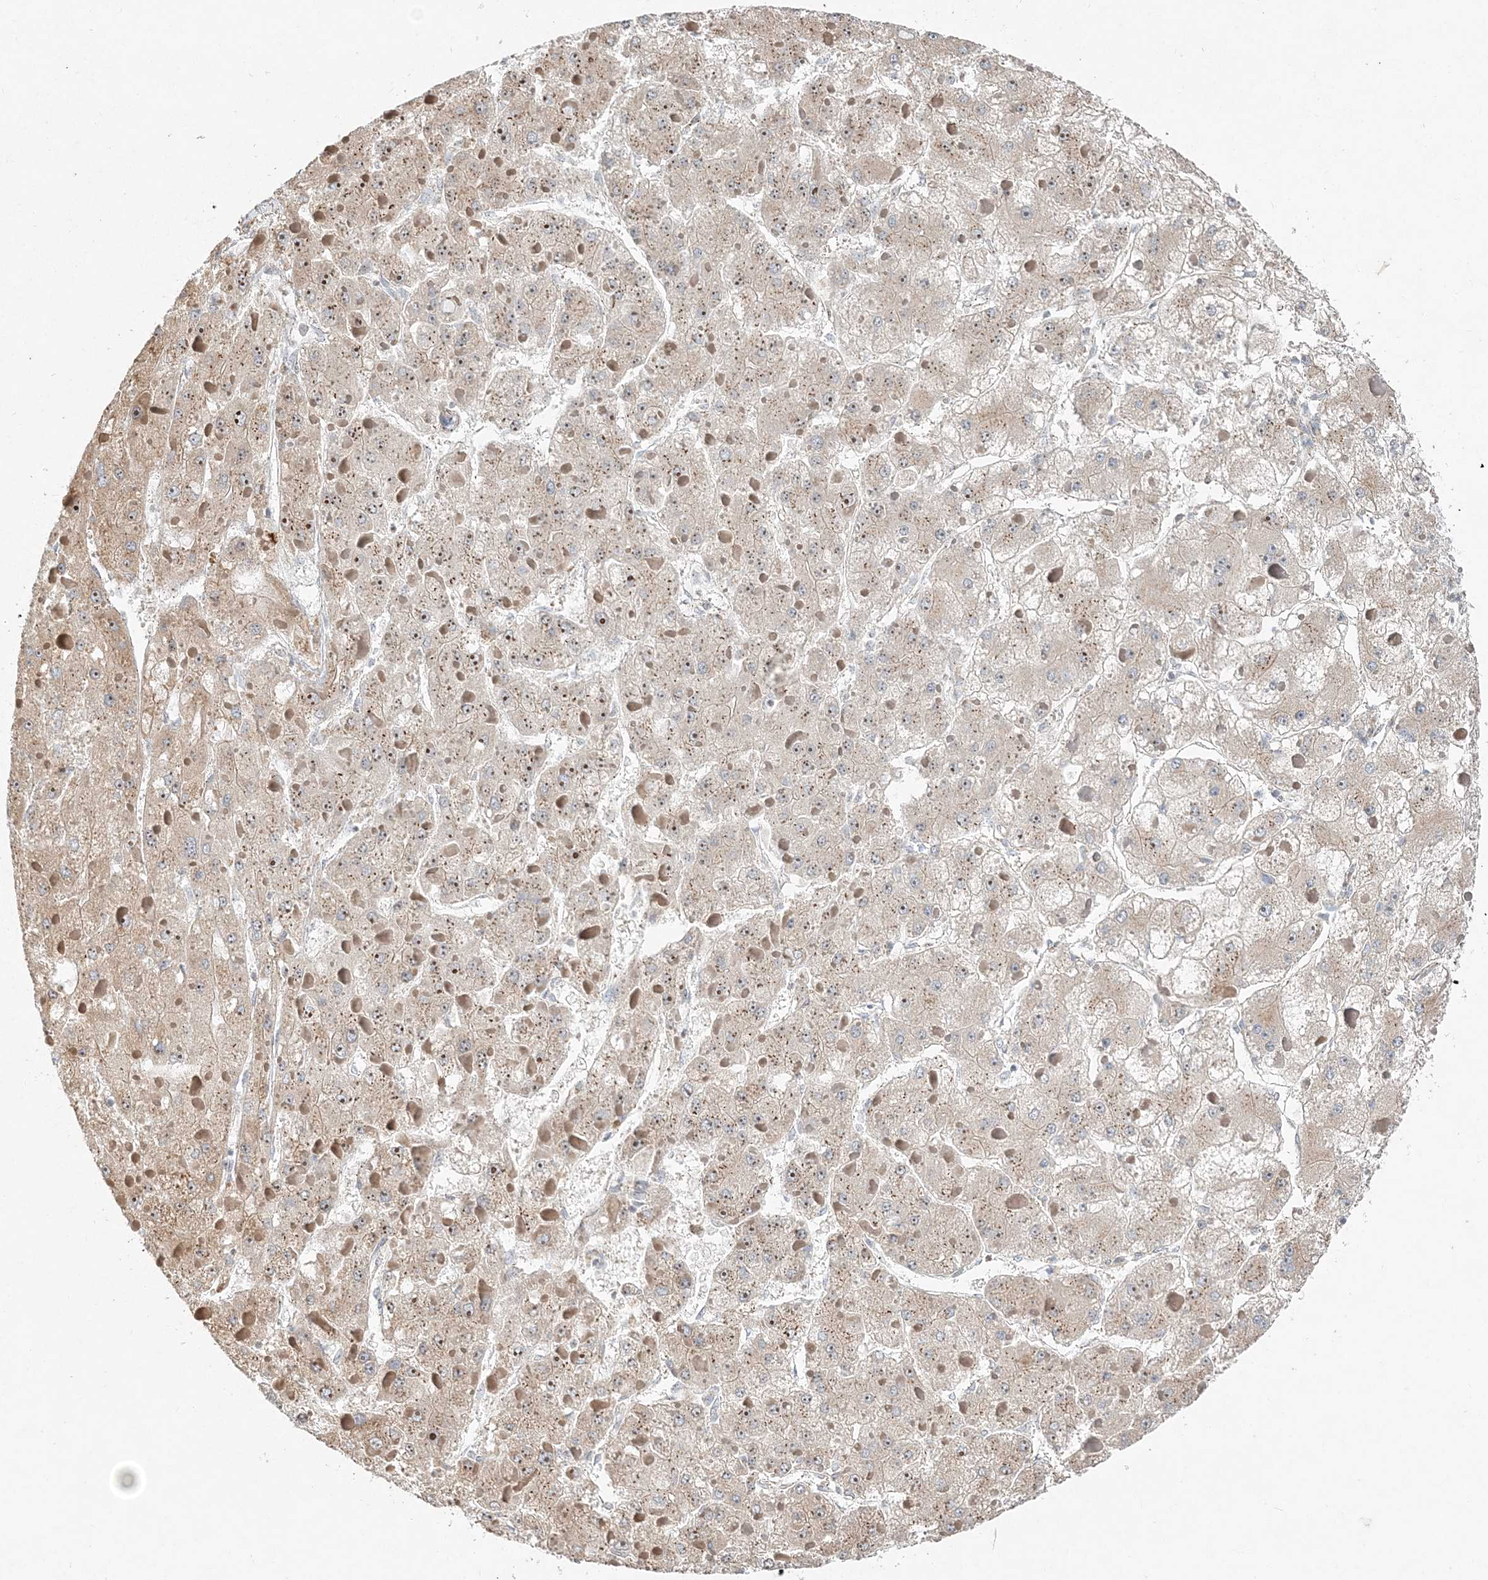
{"staining": {"intensity": "weak", "quantity": ">75%", "location": "cytoplasmic/membranous,nuclear"}, "tissue": "liver cancer", "cell_type": "Tumor cells", "image_type": "cancer", "snomed": [{"axis": "morphology", "description": "Carcinoma, Hepatocellular, NOS"}, {"axis": "topography", "description": "Liver"}], "caption": "Immunohistochemistry (IHC) staining of liver hepatocellular carcinoma, which displays low levels of weak cytoplasmic/membranous and nuclear staining in about >75% of tumor cells indicating weak cytoplasmic/membranous and nuclear protein positivity. The staining was performed using DAB (brown) for protein detection and nuclei were counterstained in hematoxylin (blue).", "gene": "CXXC5", "patient": {"sex": "female", "age": 73}}